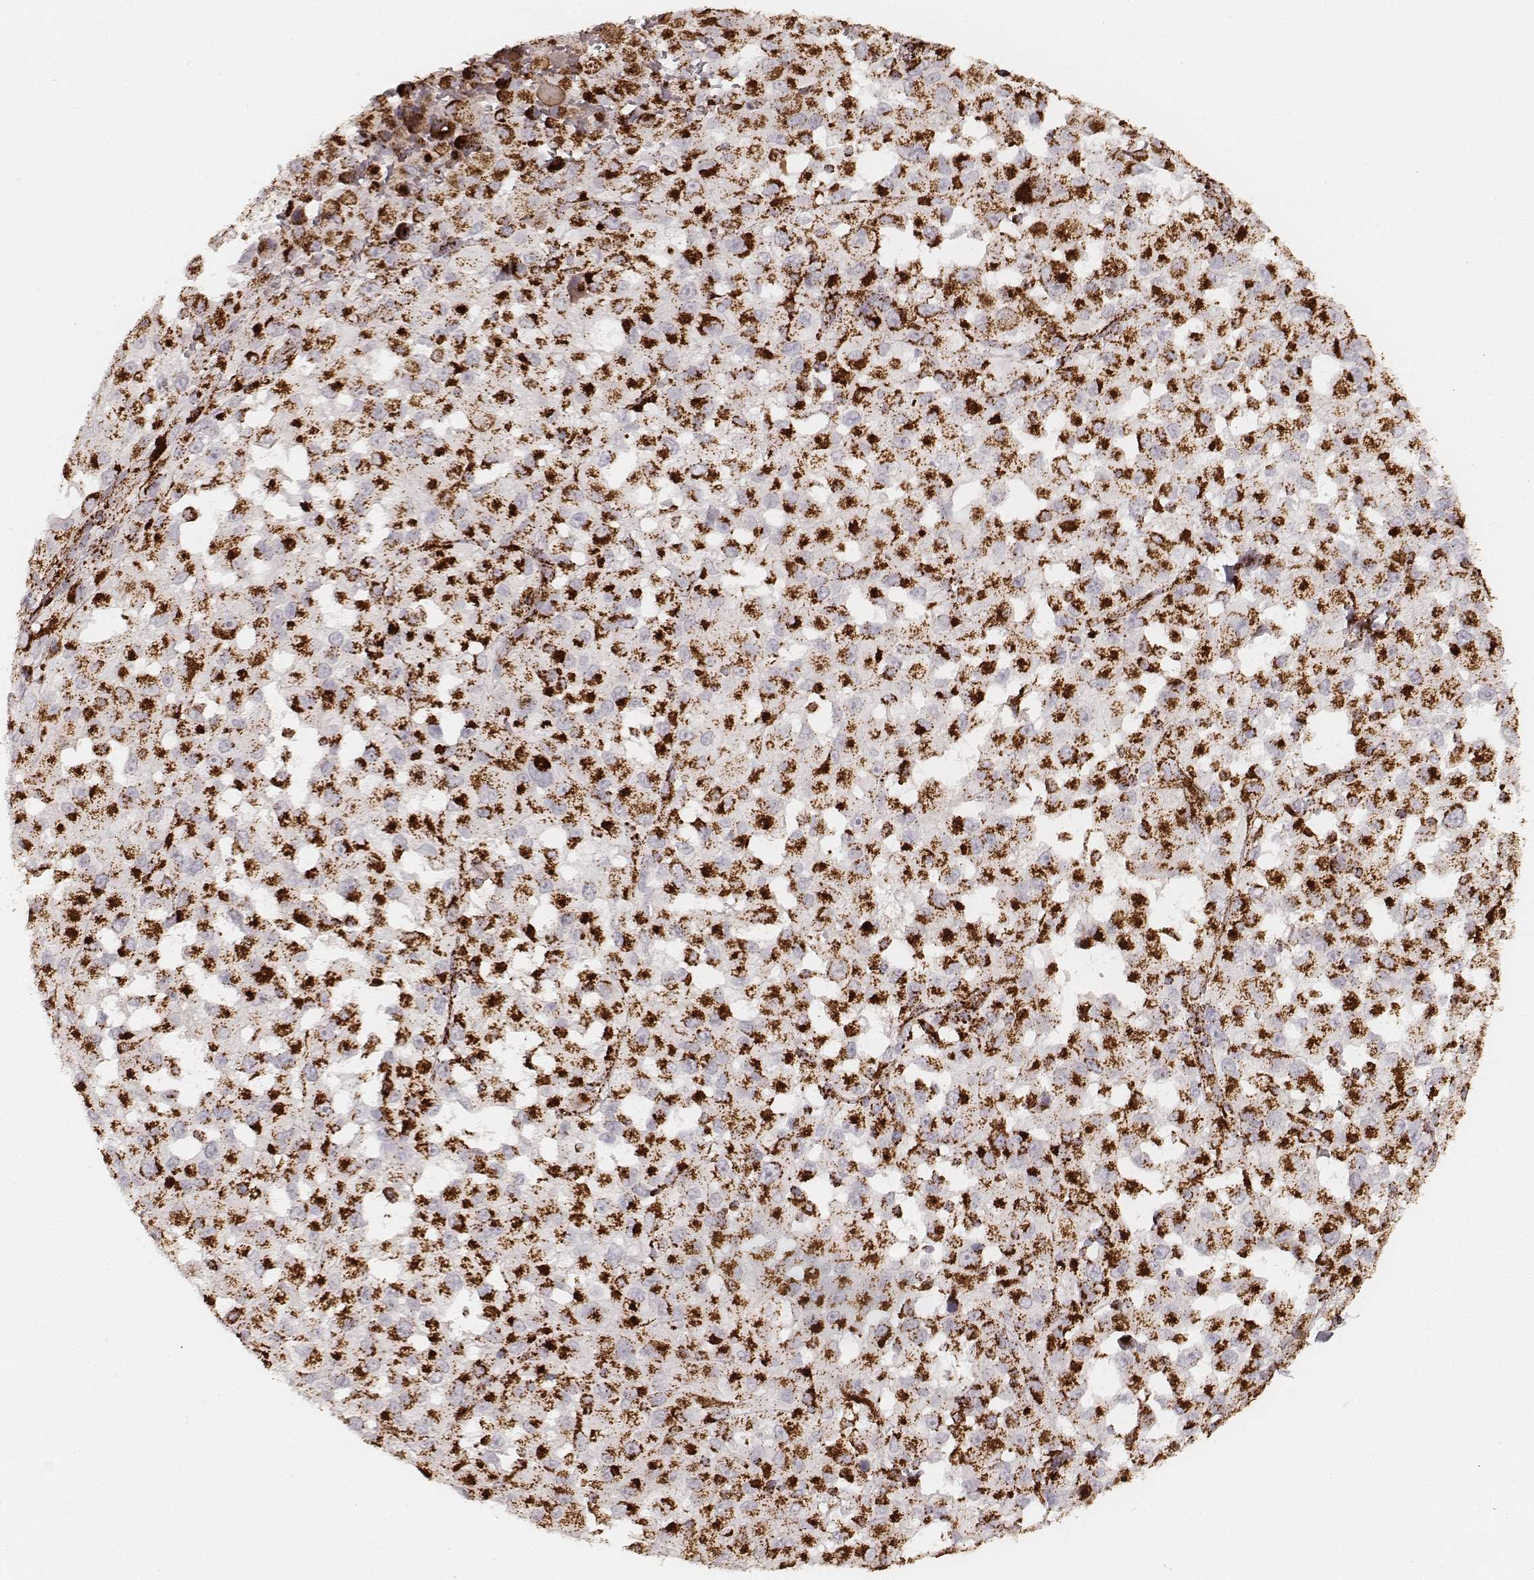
{"staining": {"intensity": "strong", "quantity": ">75%", "location": "cytoplasmic/membranous"}, "tissue": "melanoma", "cell_type": "Tumor cells", "image_type": "cancer", "snomed": [{"axis": "morphology", "description": "Malignant melanoma, Metastatic site"}, {"axis": "topography", "description": "Lymph node"}], "caption": "This is an image of IHC staining of malignant melanoma (metastatic site), which shows strong positivity in the cytoplasmic/membranous of tumor cells.", "gene": "CS", "patient": {"sex": "male", "age": 50}}